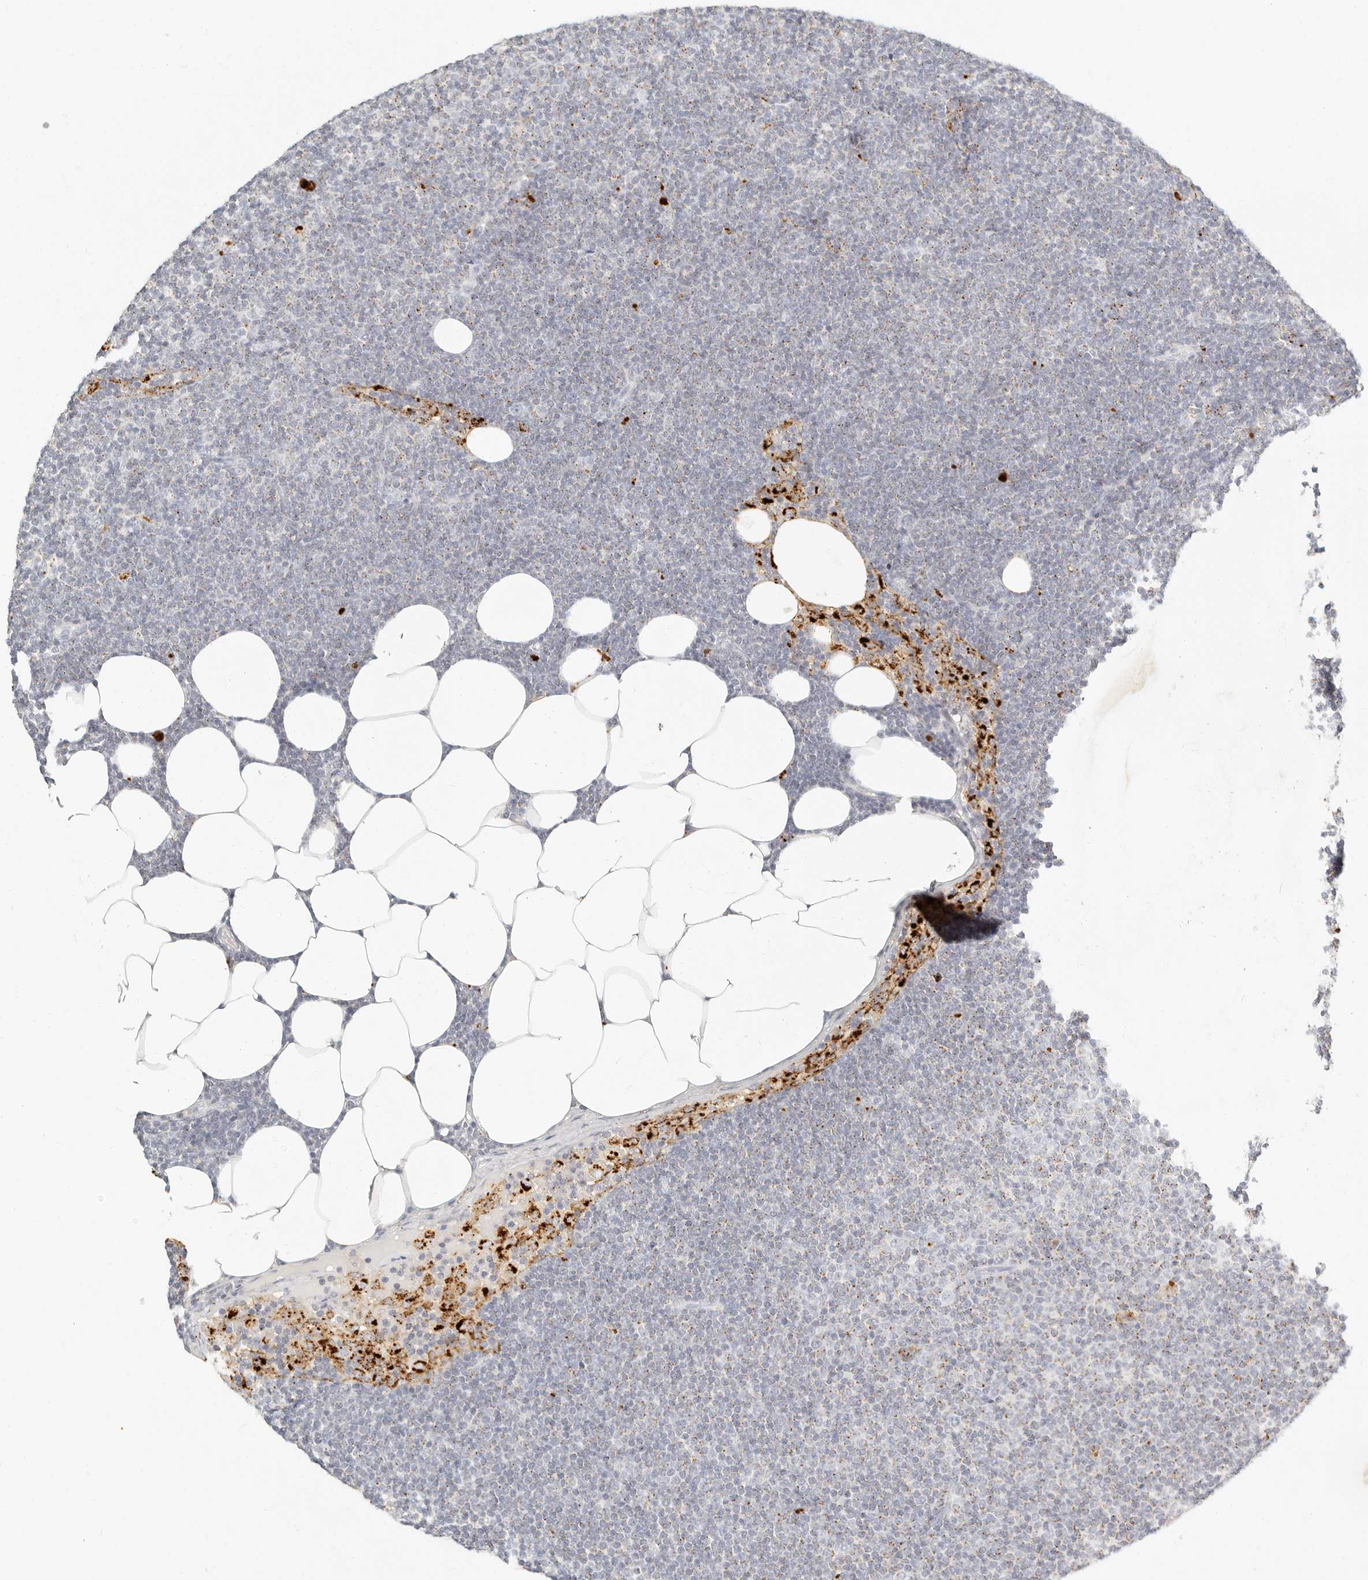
{"staining": {"intensity": "negative", "quantity": "none", "location": "none"}, "tissue": "lymphoma", "cell_type": "Tumor cells", "image_type": "cancer", "snomed": [{"axis": "morphology", "description": "Malignant lymphoma, non-Hodgkin's type, Low grade"}, {"axis": "topography", "description": "Lymph node"}], "caption": "There is no significant staining in tumor cells of low-grade malignant lymphoma, non-Hodgkin's type.", "gene": "RNASET2", "patient": {"sex": "female", "age": 53}}